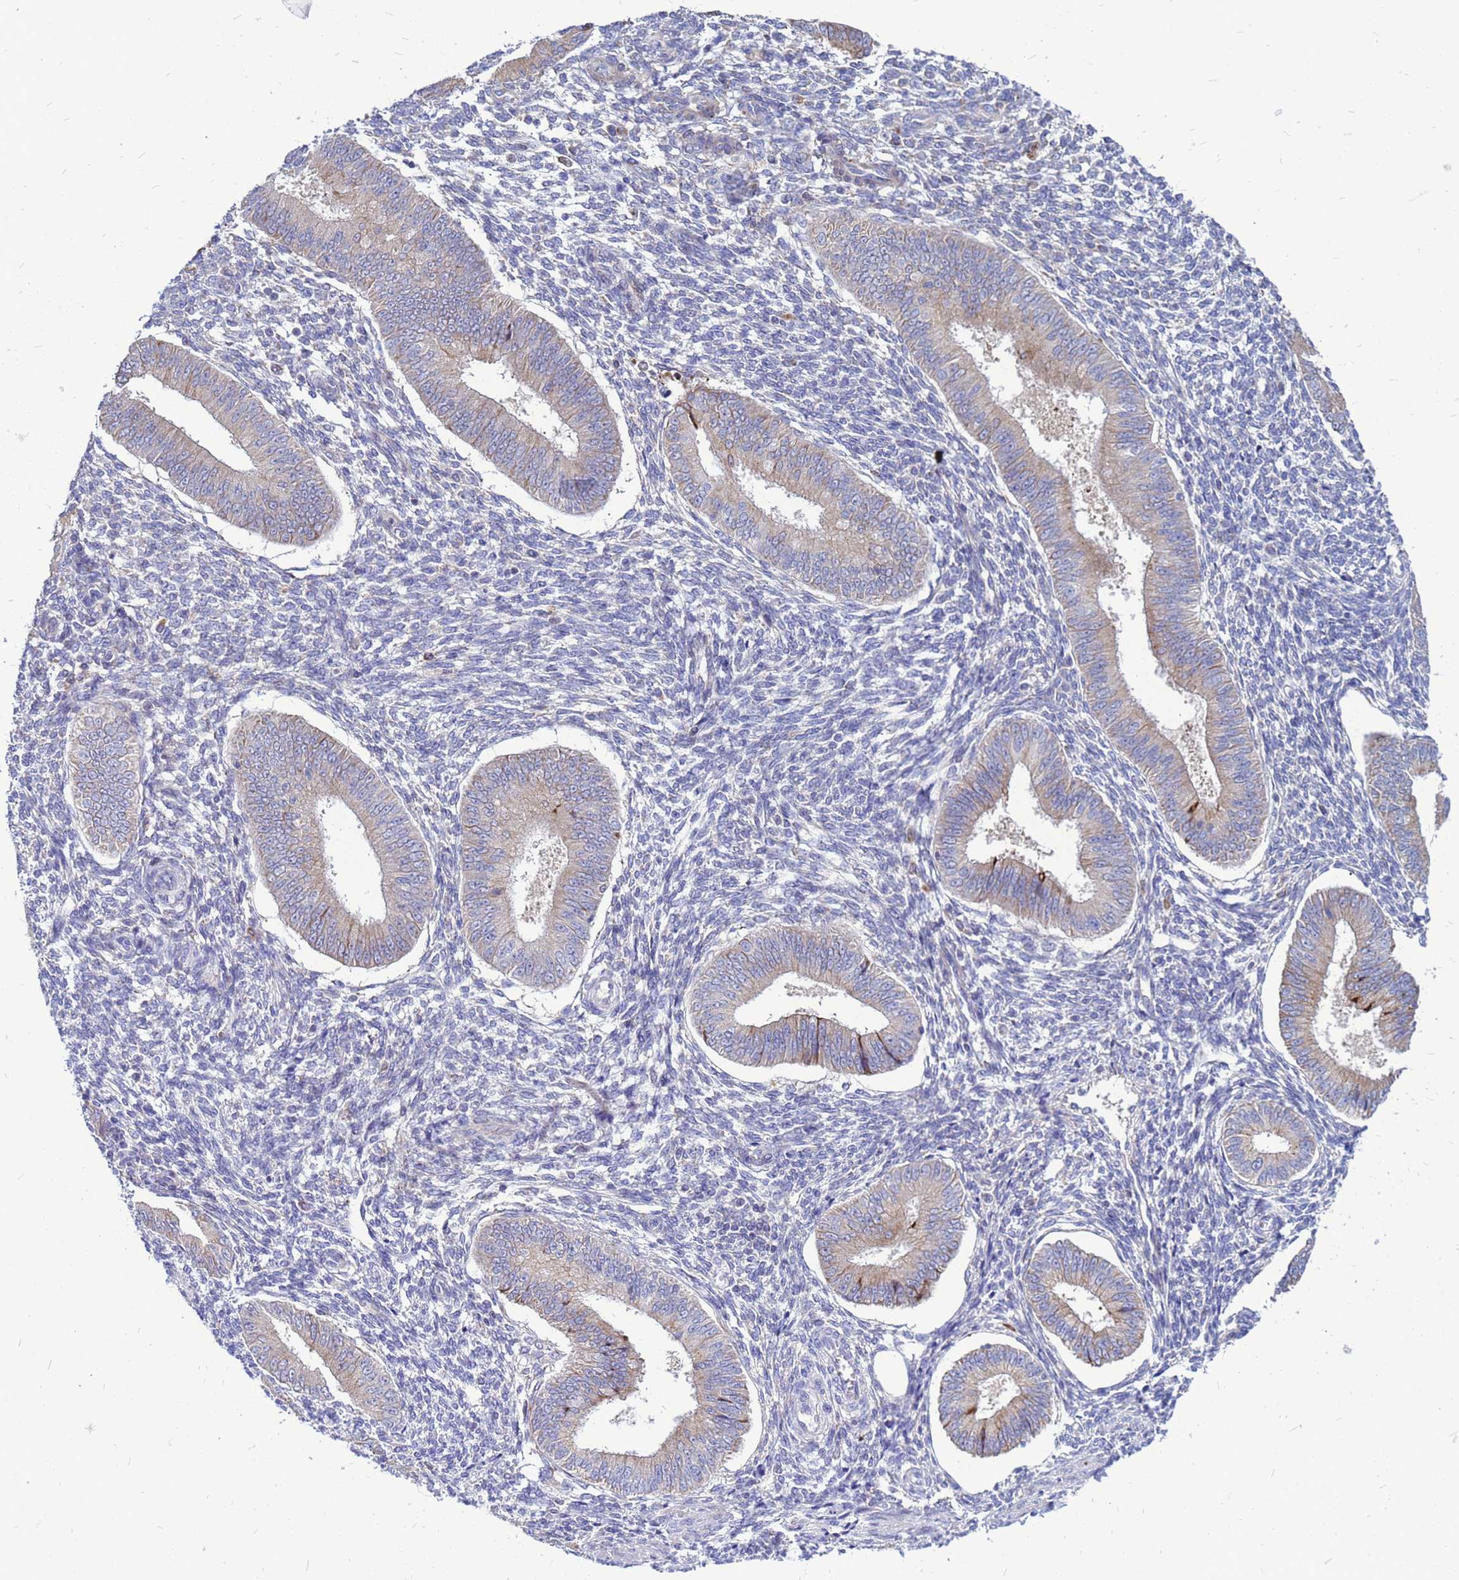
{"staining": {"intensity": "weak", "quantity": "<25%", "location": "cytoplasmic/membranous"}, "tissue": "endometrium", "cell_type": "Cells in endometrial stroma", "image_type": "normal", "snomed": [{"axis": "morphology", "description": "Normal tissue, NOS"}, {"axis": "topography", "description": "Uterus"}, {"axis": "topography", "description": "Endometrium"}], "caption": "Immunohistochemistry (IHC) histopathology image of benign endometrium stained for a protein (brown), which exhibits no expression in cells in endometrial stroma. (Immunohistochemistry (IHC), brightfield microscopy, high magnification).", "gene": "FHIP1A", "patient": {"sex": "female", "age": 48}}